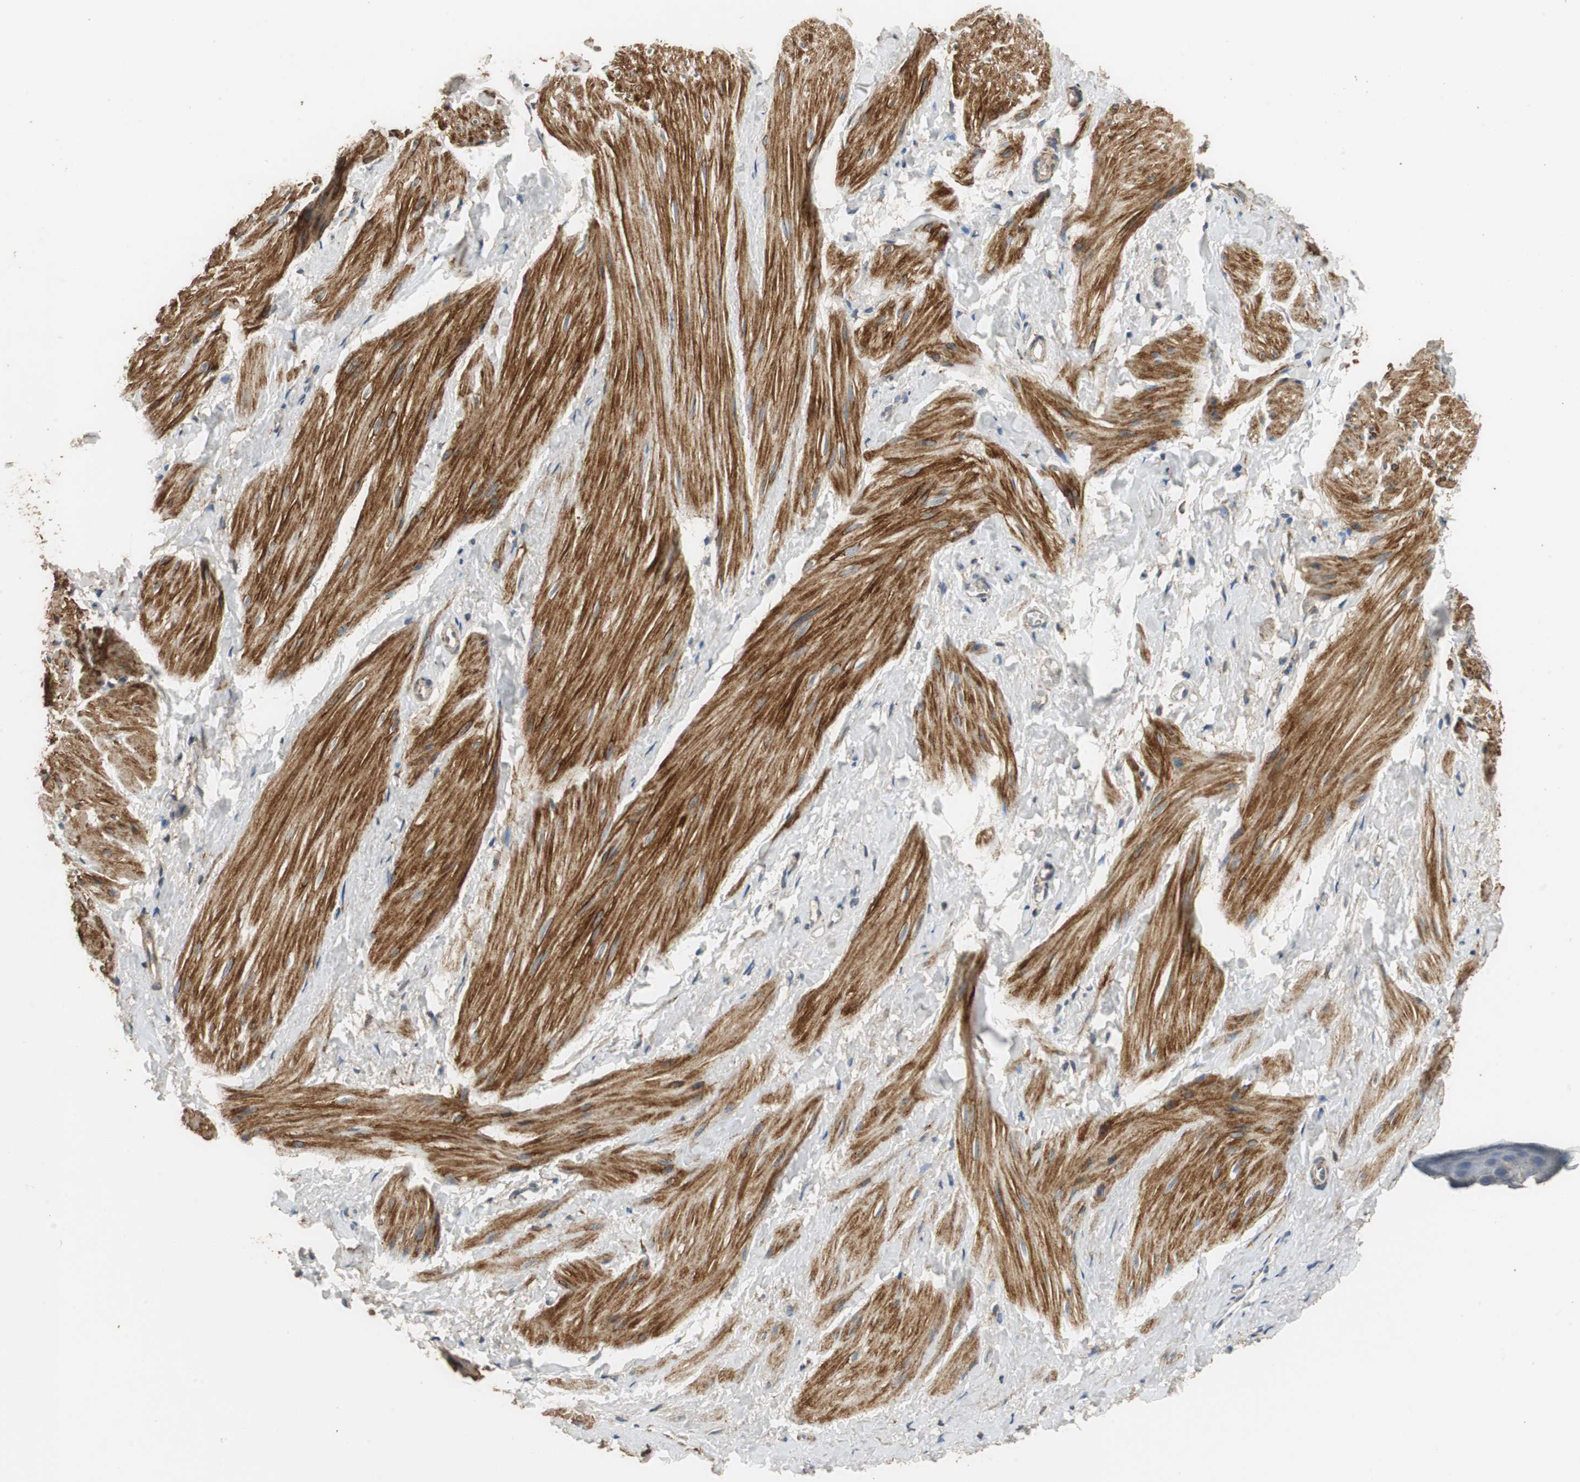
{"staining": {"intensity": "moderate", "quantity": ">75%", "location": "cytoplasmic/membranous"}, "tissue": "smooth muscle", "cell_type": "Smooth muscle cells", "image_type": "normal", "snomed": [{"axis": "morphology", "description": "Normal tissue, NOS"}, {"axis": "topography", "description": "Smooth muscle"}], "caption": "Smooth muscle was stained to show a protein in brown. There is medium levels of moderate cytoplasmic/membranous positivity in about >75% of smooth muscle cells. The protein of interest is stained brown, and the nuclei are stained in blue (DAB (3,3'-diaminobenzidine) IHC with brightfield microscopy, high magnification).", "gene": "NNT", "patient": {"sex": "male", "age": 16}}